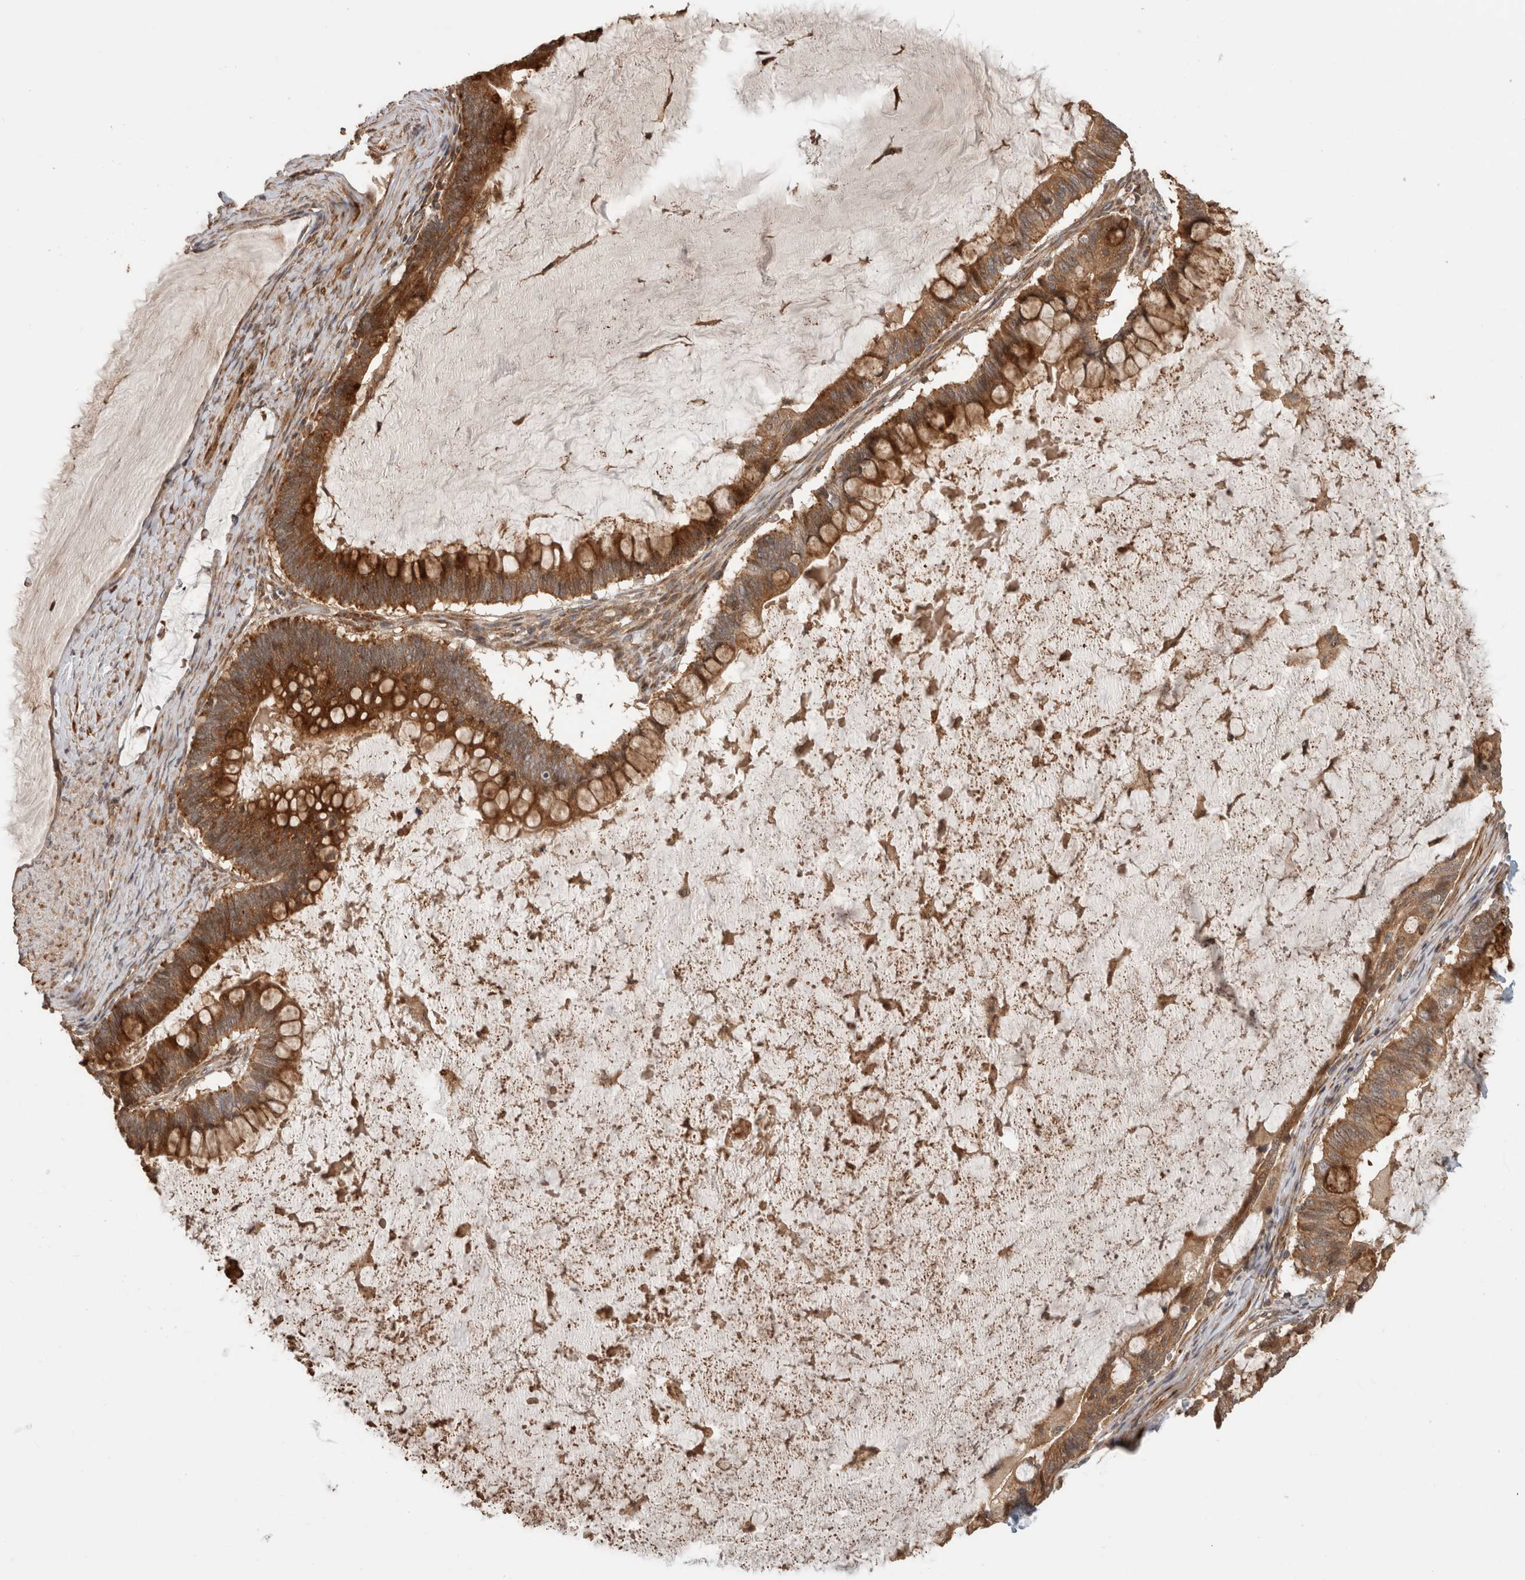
{"staining": {"intensity": "strong", "quantity": ">75%", "location": "cytoplasmic/membranous"}, "tissue": "ovarian cancer", "cell_type": "Tumor cells", "image_type": "cancer", "snomed": [{"axis": "morphology", "description": "Cystadenocarcinoma, mucinous, NOS"}, {"axis": "topography", "description": "Ovary"}], "caption": "This micrograph exhibits ovarian mucinous cystadenocarcinoma stained with immunohistochemistry to label a protein in brown. The cytoplasmic/membranous of tumor cells show strong positivity for the protein. Nuclei are counter-stained blue.", "gene": "PCDHB15", "patient": {"sex": "female", "age": 61}}